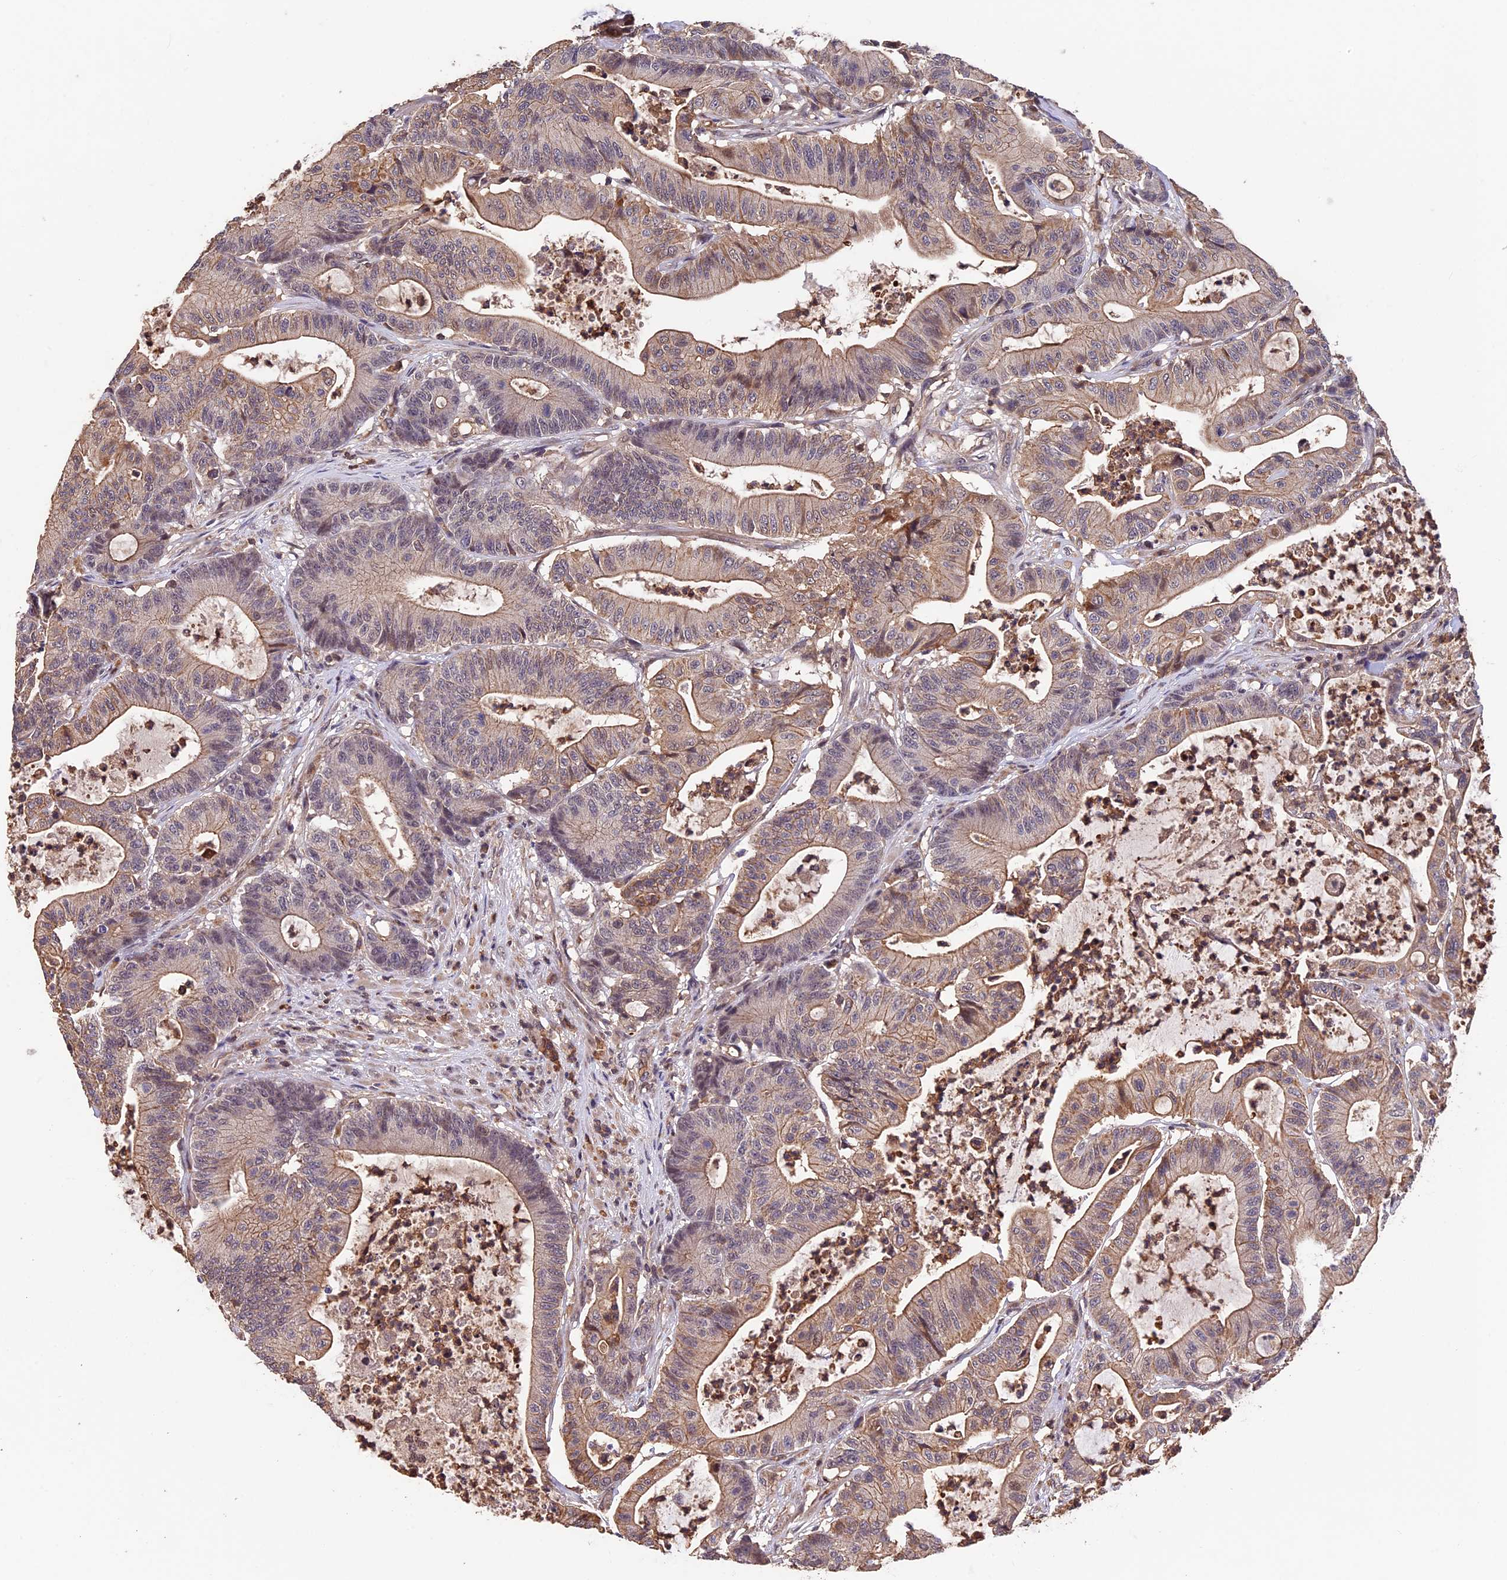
{"staining": {"intensity": "moderate", "quantity": "25%-75%", "location": "cytoplasmic/membranous"}, "tissue": "colorectal cancer", "cell_type": "Tumor cells", "image_type": "cancer", "snomed": [{"axis": "morphology", "description": "Adenocarcinoma, NOS"}, {"axis": "topography", "description": "Colon"}], "caption": "An IHC image of tumor tissue is shown. Protein staining in brown shows moderate cytoplasmic/membranous positivity in colorectal cancer (adenocarcinoma) within tumor cells. (DAB (3,3'-diaminobenzidine) = brown stain, brightfield microscopy at high magnification).", "gene": "PKD2L2", "patient": {"sex": "female", "age": 84}}